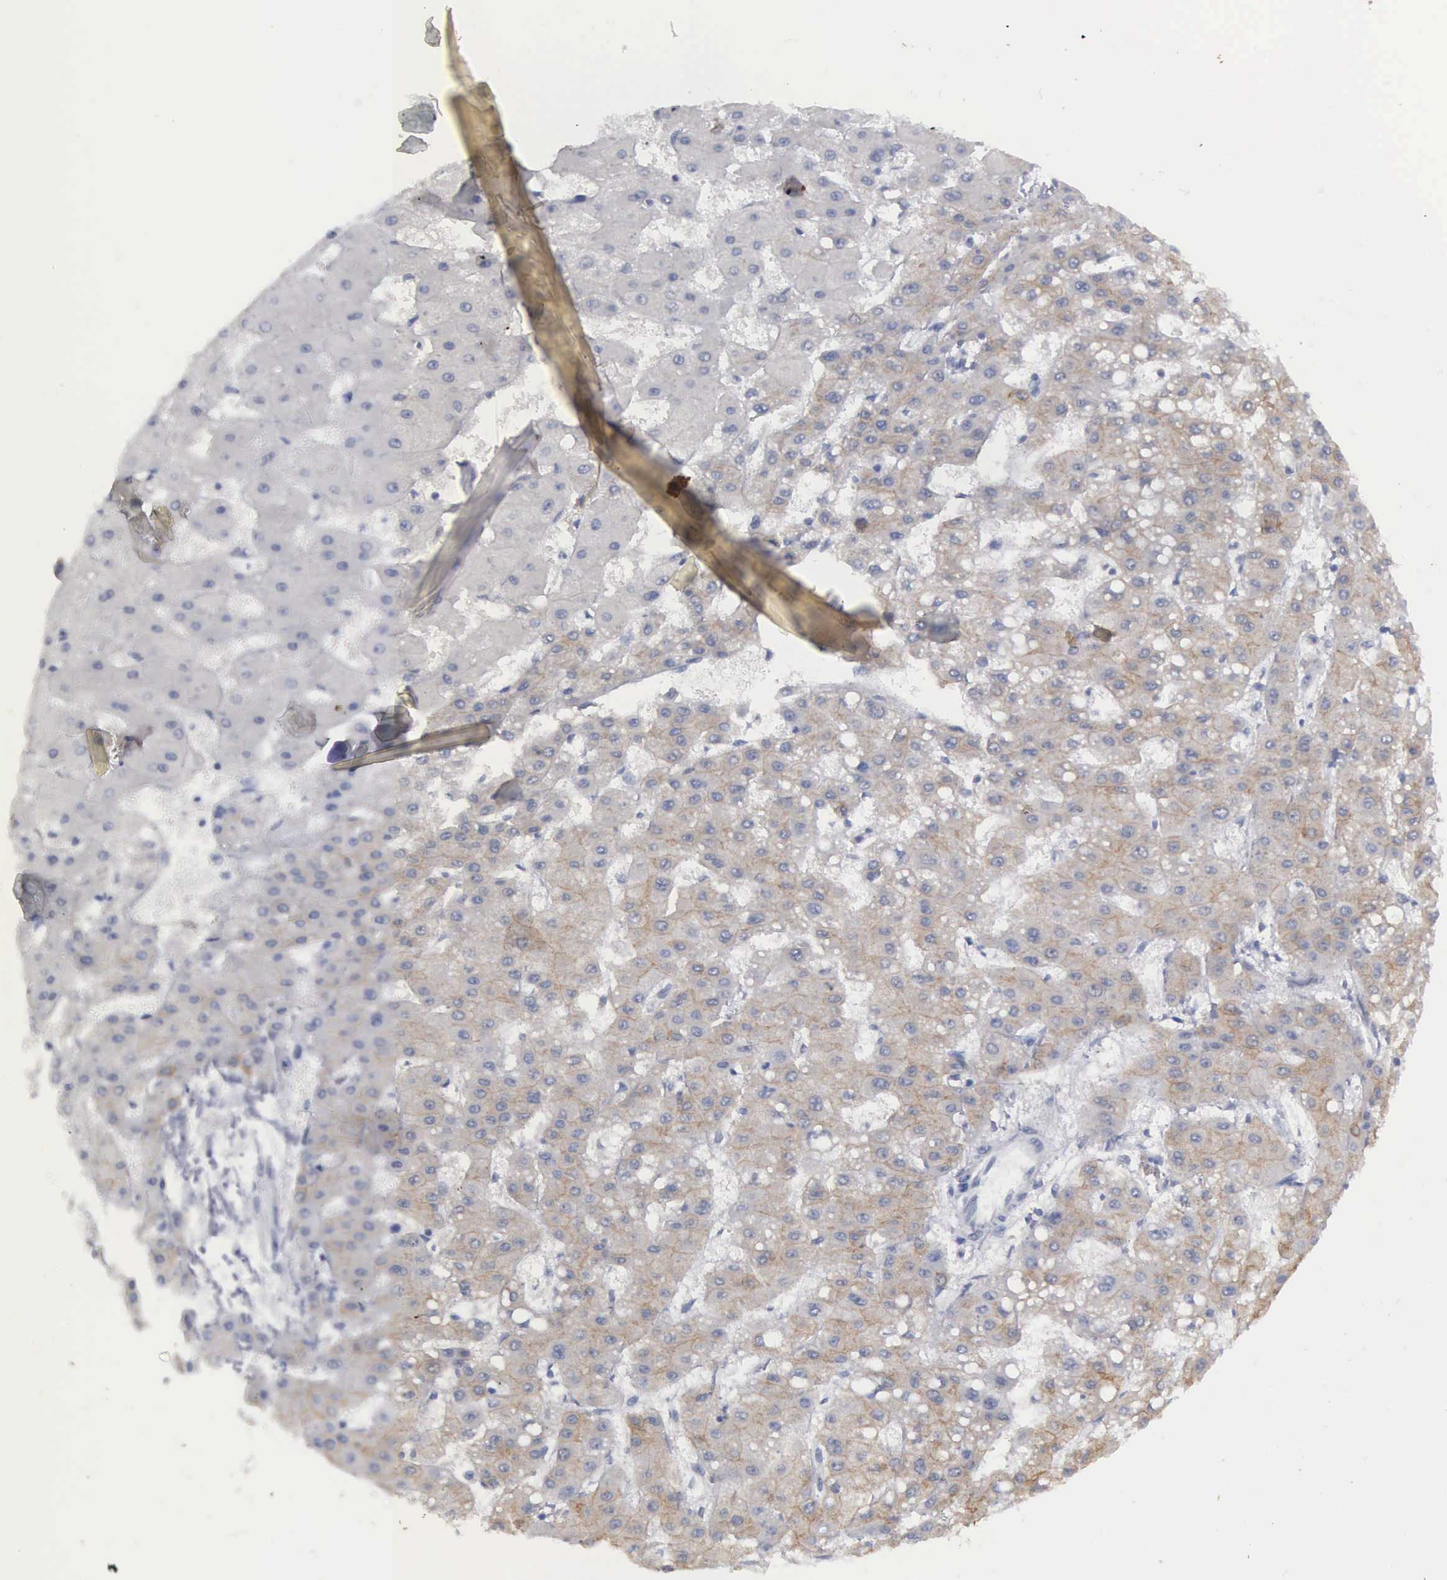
{"staining": {"intensity": "weak", "quantity": "25%-75%", "location": "cytoplasmic/membranous"}, "tissue": "liver cancer", "cell_type": "Tumor cells", "image_type": "cancer", "snomed": [{"axis": "morphology", "description": "Carcinoma, Hepatocellular, NOS"}, {"axis": "topography", "description": "Liver"}], "caption": "This photomicrograph reveals immunohistochemistry (IHC) staining of human liver hepatocellular carcinoma, with low weak cytoplasmic/membranous positivity in approximately 25%-75% of tumor cells.", "gene": "WDR89", "patient": {"sex": "female", "age": 52}}